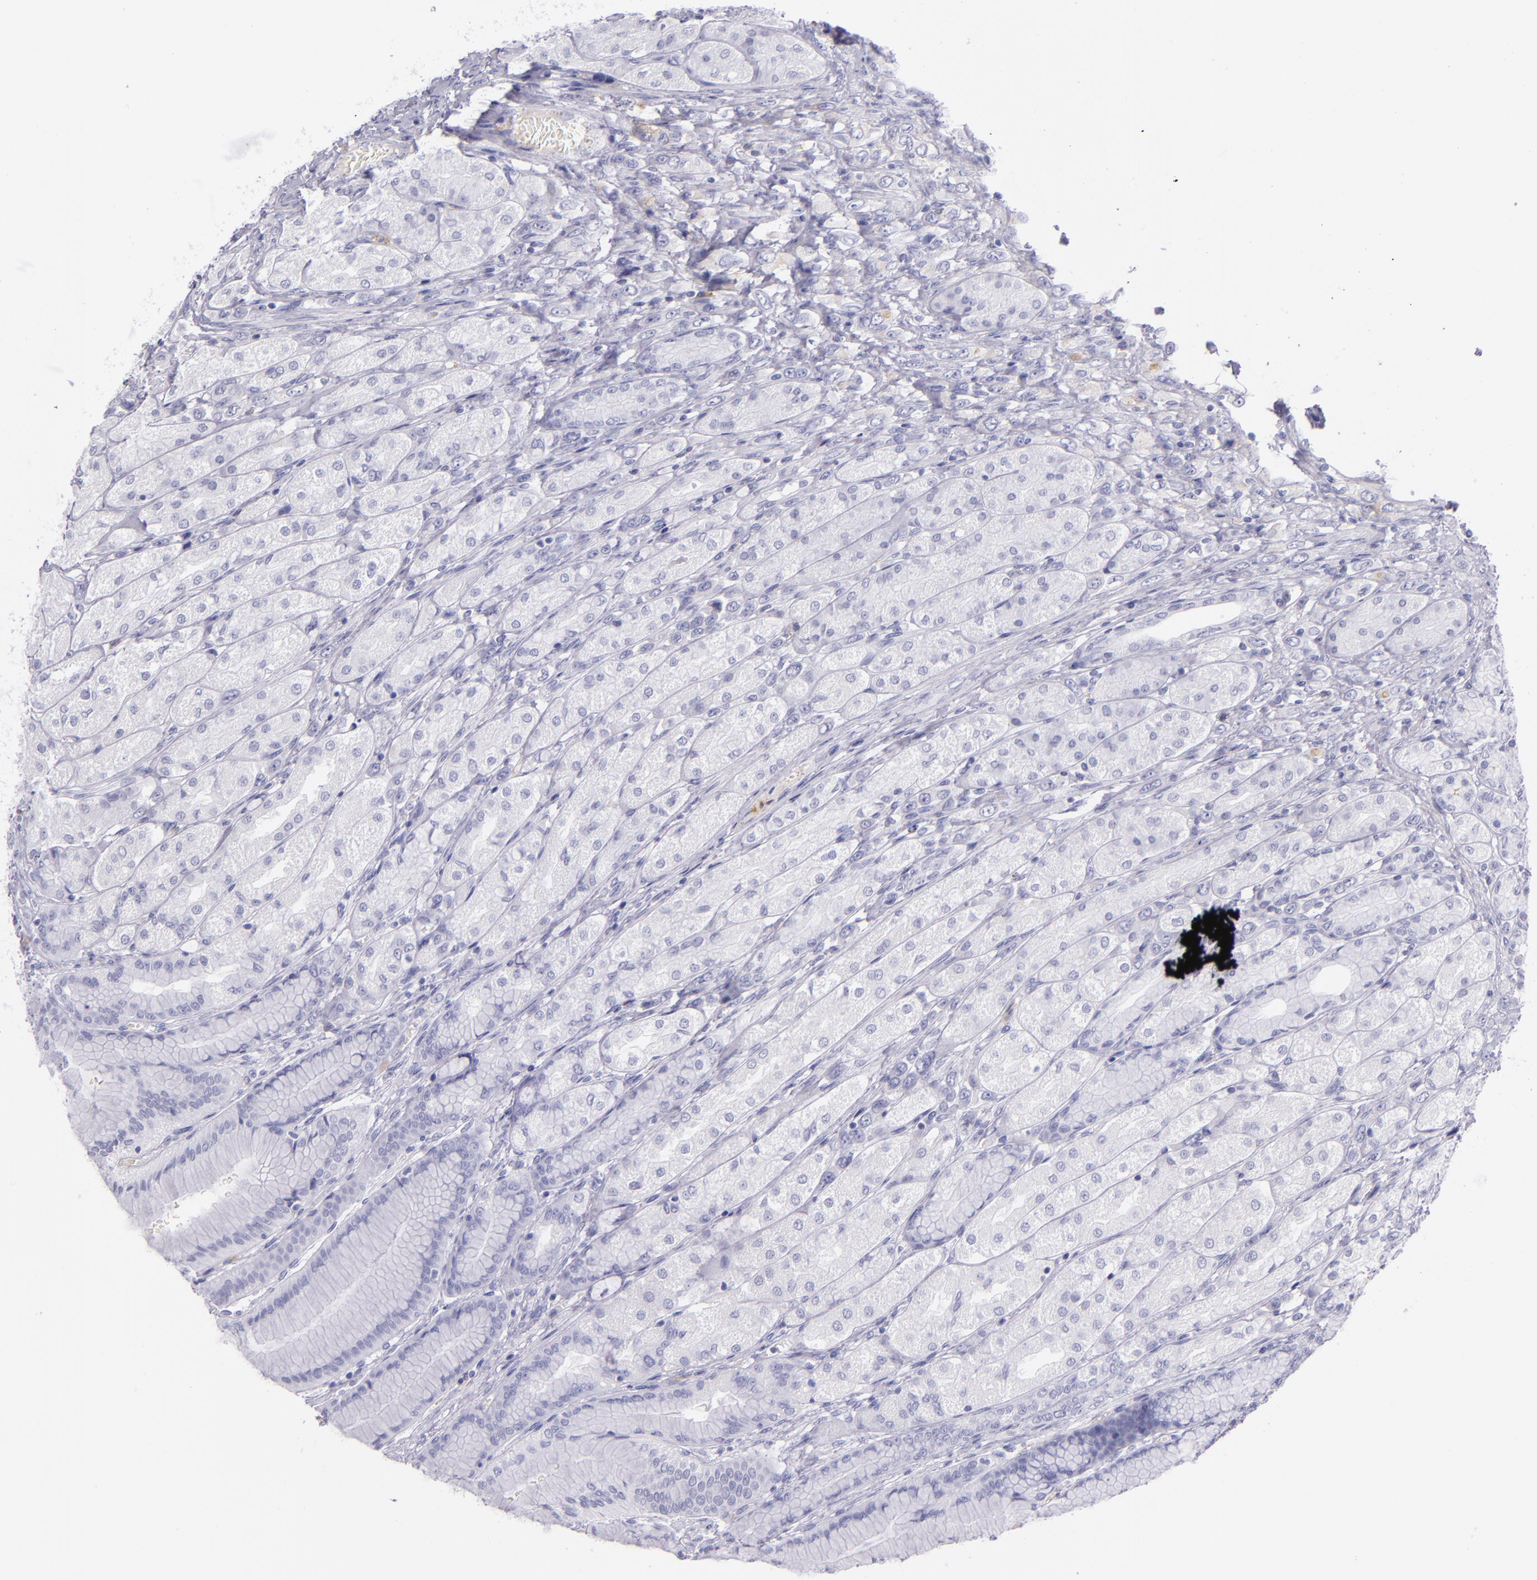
{"staining": {"intensity": "negative", "quantity": "none", "location": "none"}, "tissue": "stomach", "cell_type": "Glandular cells", "image_type": "normal", "snomed": [{"axis": "morphology", "description": "Normal tissue, NOS"}, {"axis": "morphology", "description": "Adenocarcinoma, NOS"}, {"axis": "topography", "description": "Stomach"}, {"axis": "topography", "description": "Stomach, lower"}], "caption": "The immunohistochemistry (IHC) photomicrograph has no significant expression in glandular cells of stomach.", "gene": "CEACAM1", "patient": {"sex": "female", "age": 65}}